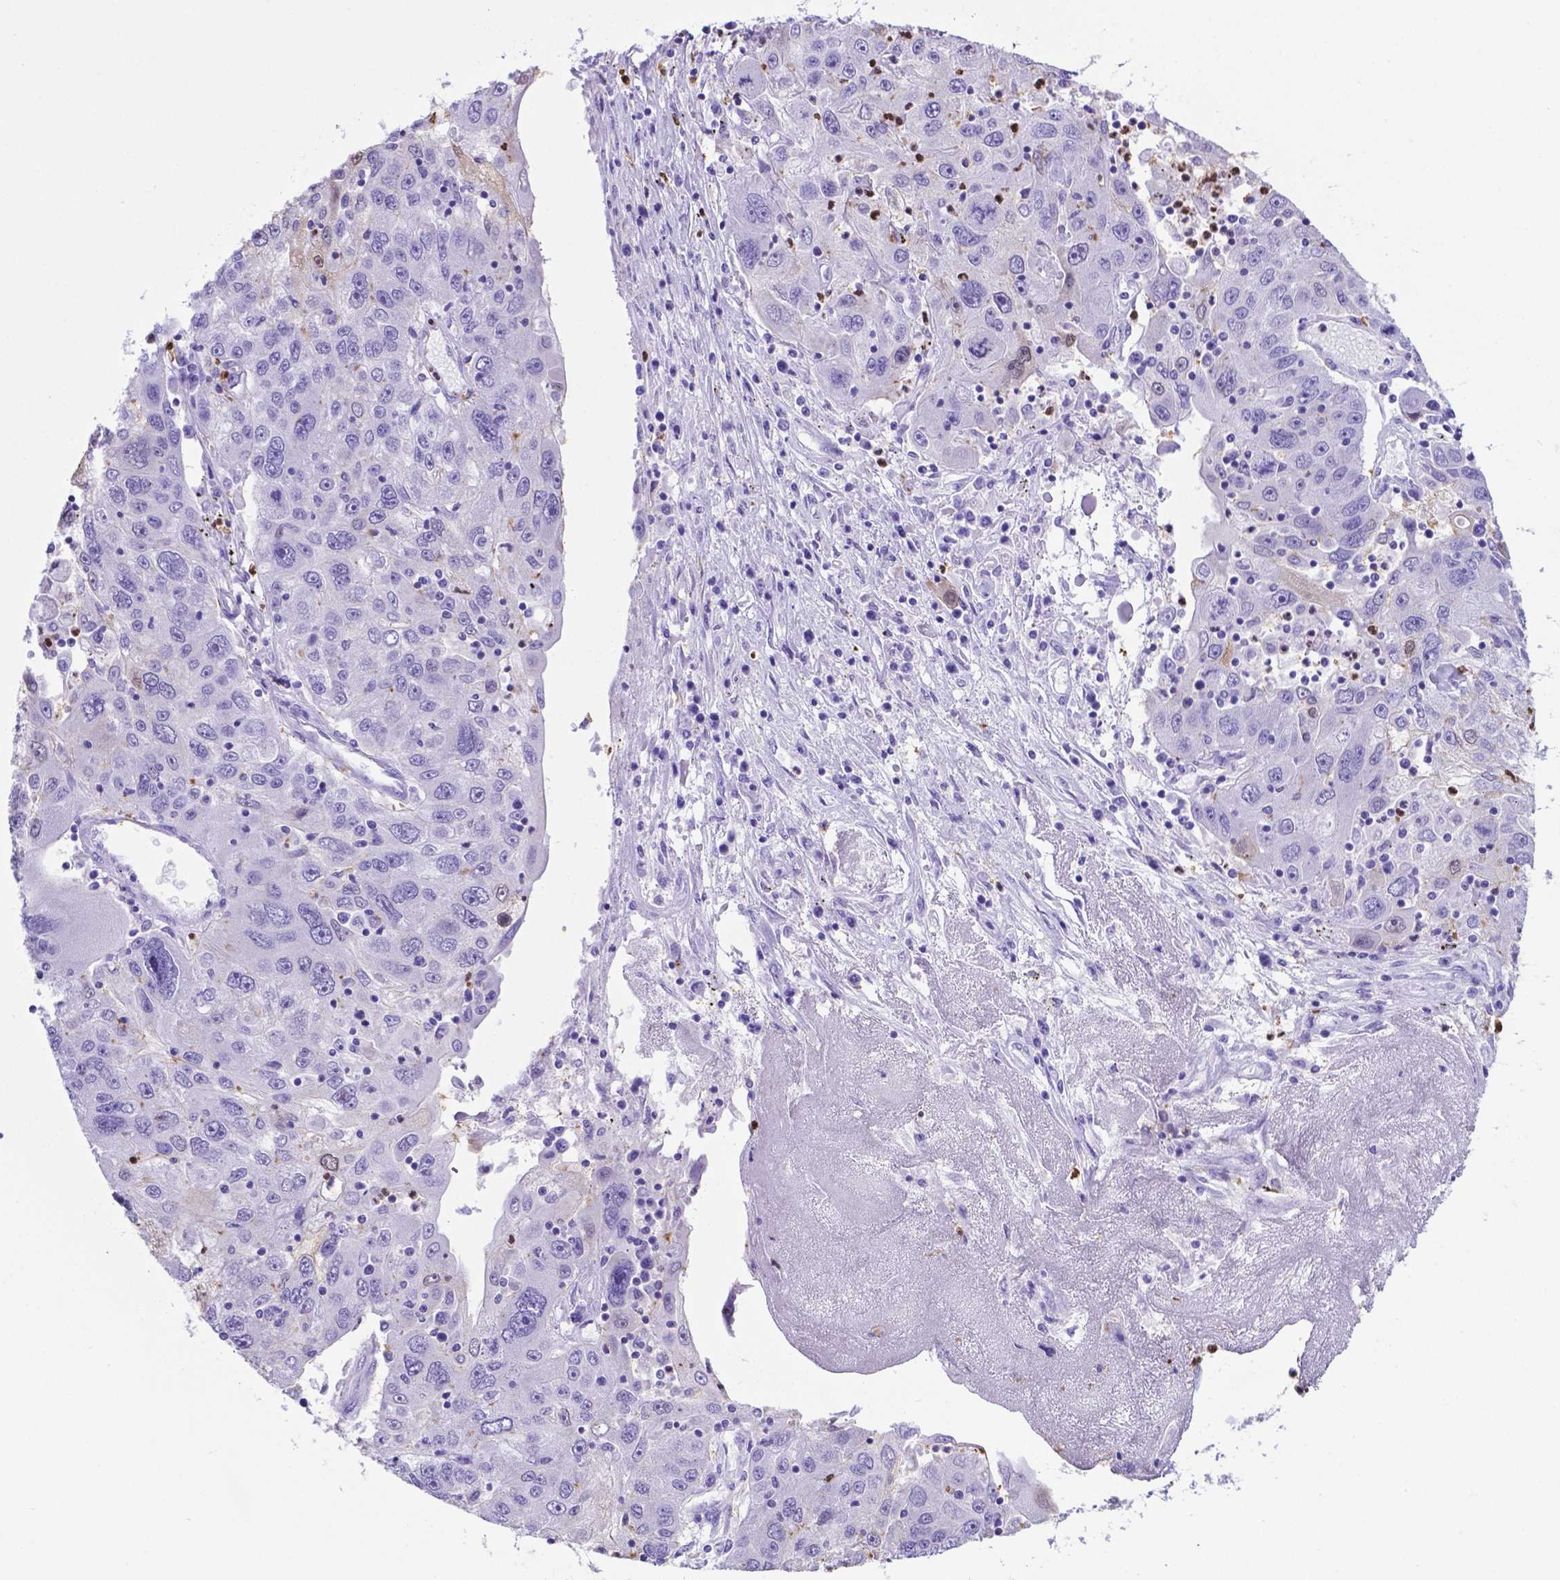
{"staining": {"intensity": "negative", "quantity": "none", "location": "none"}, "tissue": "stomach cancer", "cell_type": "Tumor cells", "image_type": "cancer", "snomed": [{"axis": "morphology", "description": "Adenocarcinoma, NOS"}, {"axis": "topography", "description": "Stomach"}], "caption": "This is an immunohistochemistry (IHC) photomicrograph of stomach adenocarcinoma. There is no positivity in tumor cells.", "gene": "LZTR1", "patient": {"sex": "male", "age": 56}}